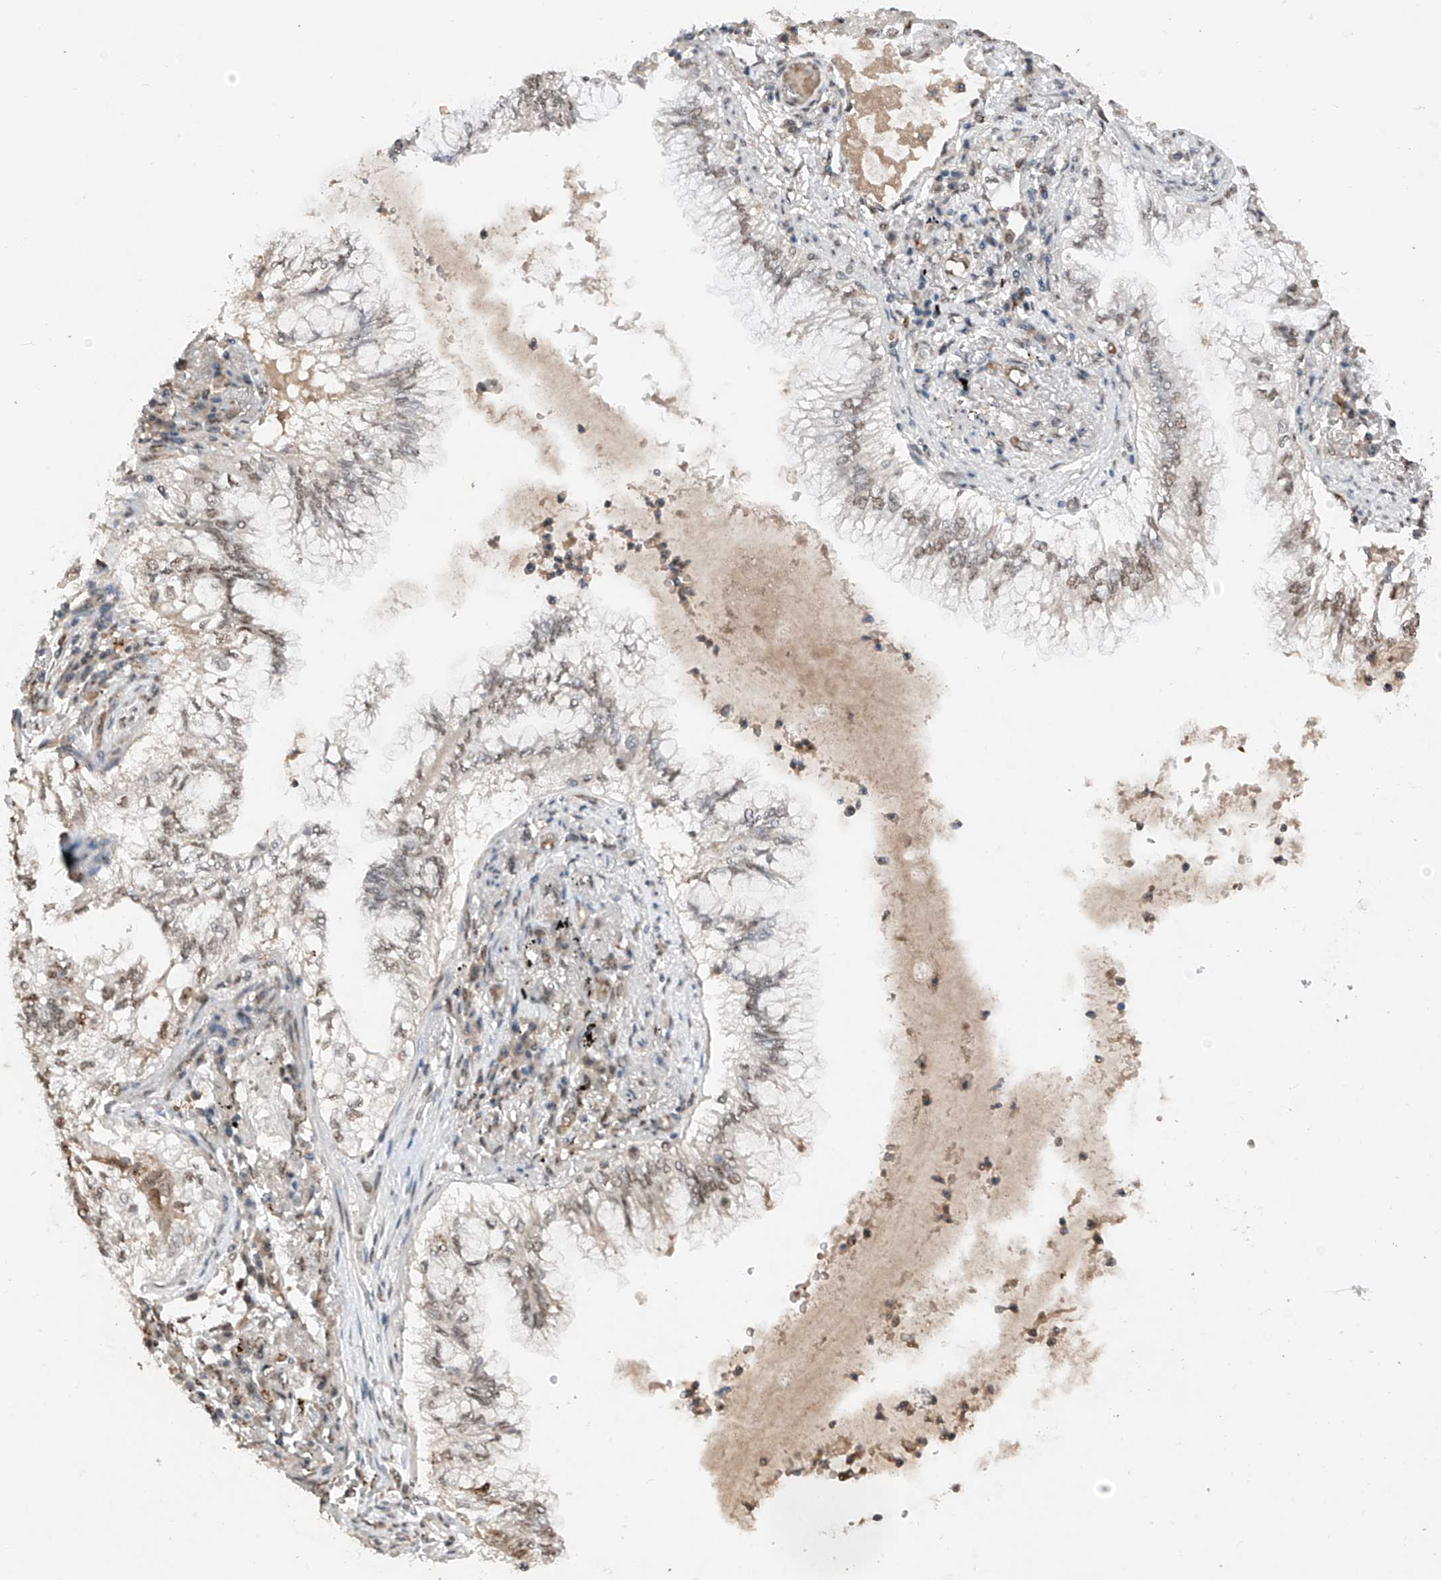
{"staining": {"intensity": "weak", "quantity": "25%-75%", "location": "nuclear"}, "tissue": "lung cancer", "cell_type": "Tumor cells", "image_type": "cancer", "snomed": [{"axis": "morphology", "description": "Adenocarcinoma, NOS"}, {"axis": "topography", "description": "Lung"}], "caption": "This photomicrograph shows immunohistochemistry staining of human lung adenocarcinoma, with low weak nuclear staining in about 25%-75% of tumor cells.", "gene": "TBX4", "patient": {"sex": "female", "age": 70}}